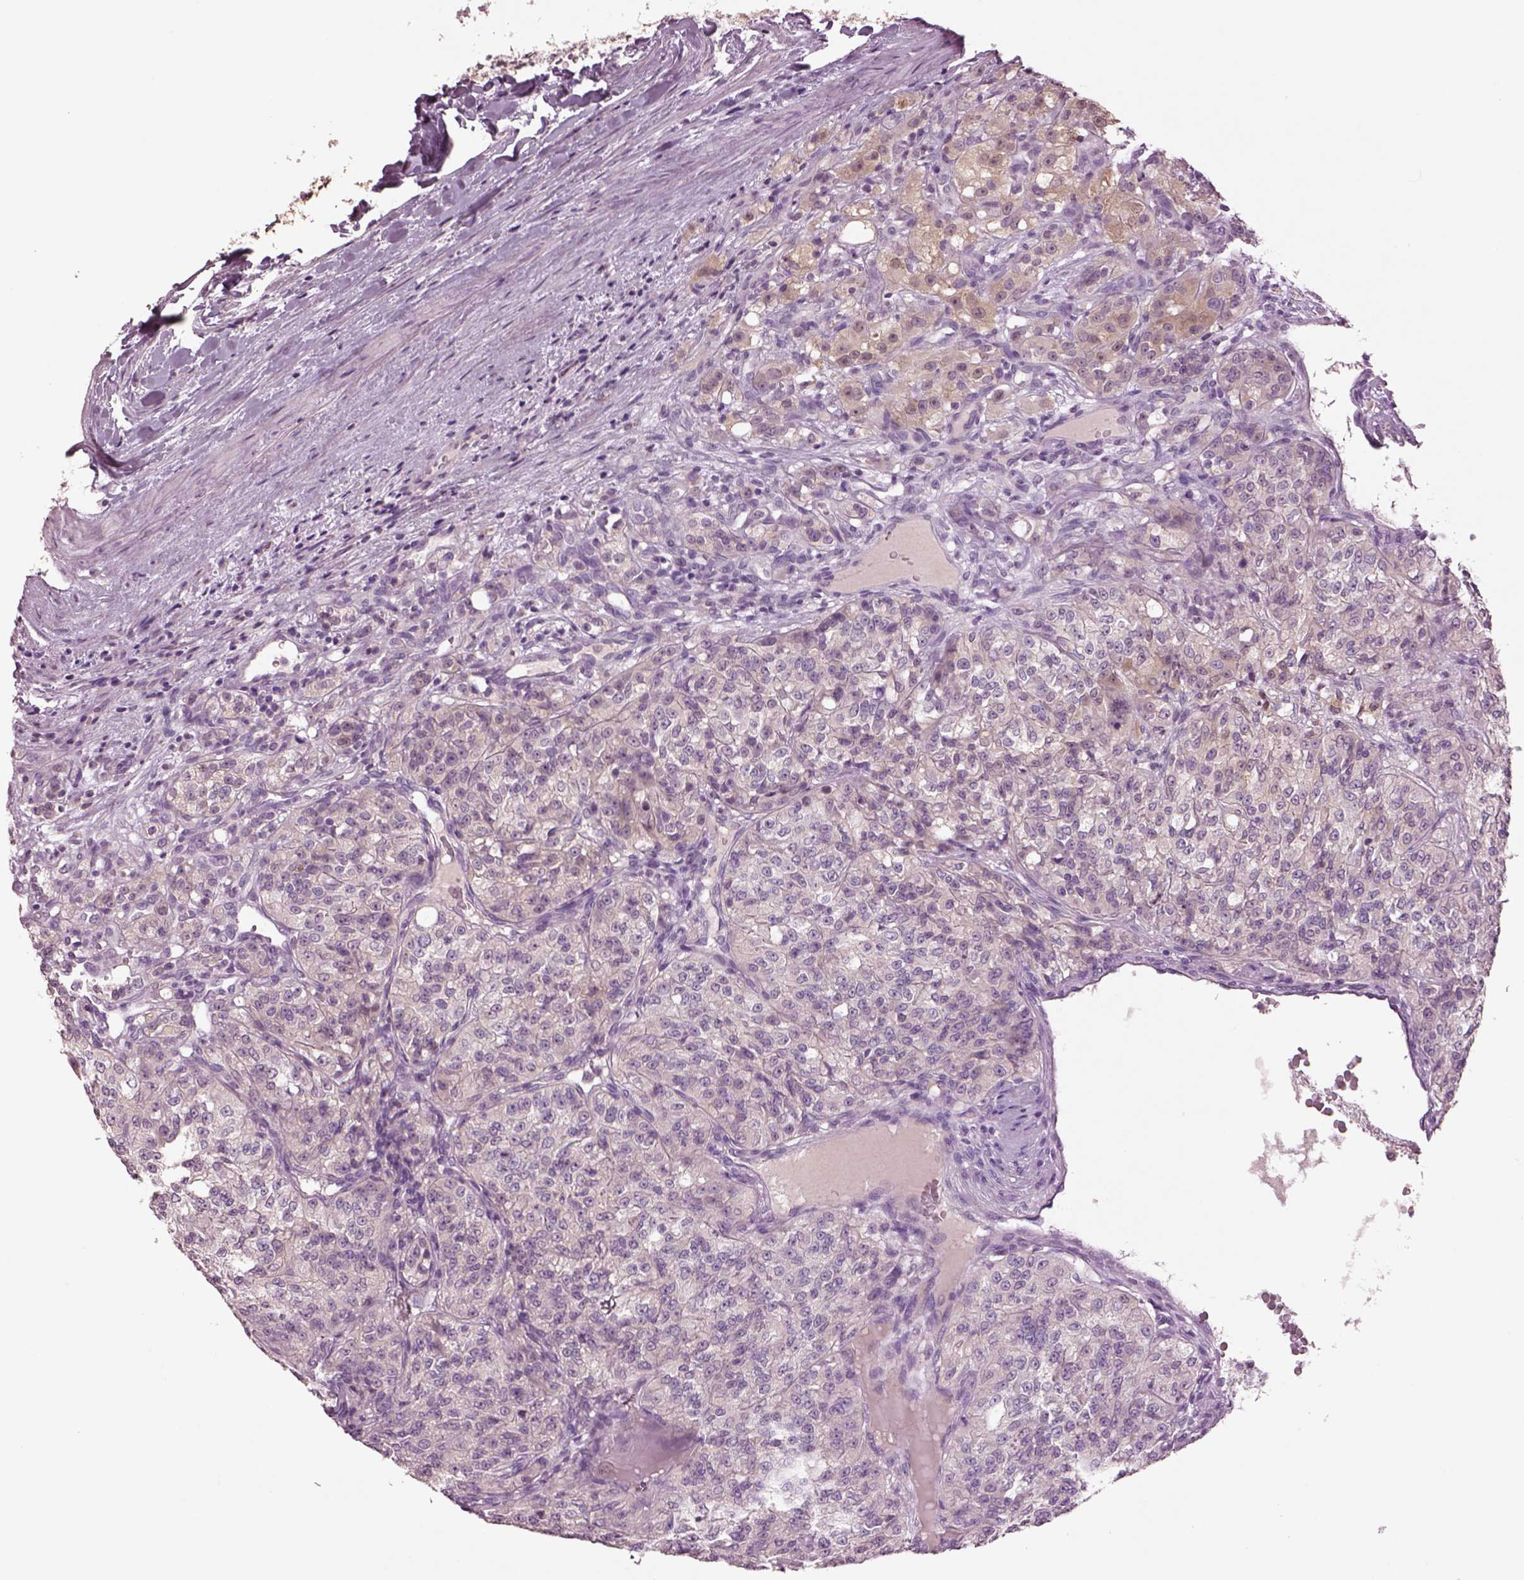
{"staining": {"intensity": "weak", "quantity": "<25%", "location": "cytoplasmic/membranous"}, "tissue": "renal cancer", "cell_type": "Tumor cells", "image_type": "cancer", "snomed": [{"axis": "morphology", "description": "Adenocarcinoma, NOS"}, {"axis": "topography", "description": "Kidney"}], "caption": "Tumor cells show no significant protein expression in adenocarcinoma (renal).", "gene": "CLPSL1", "patient": {"sex": "female", "age": 63}}